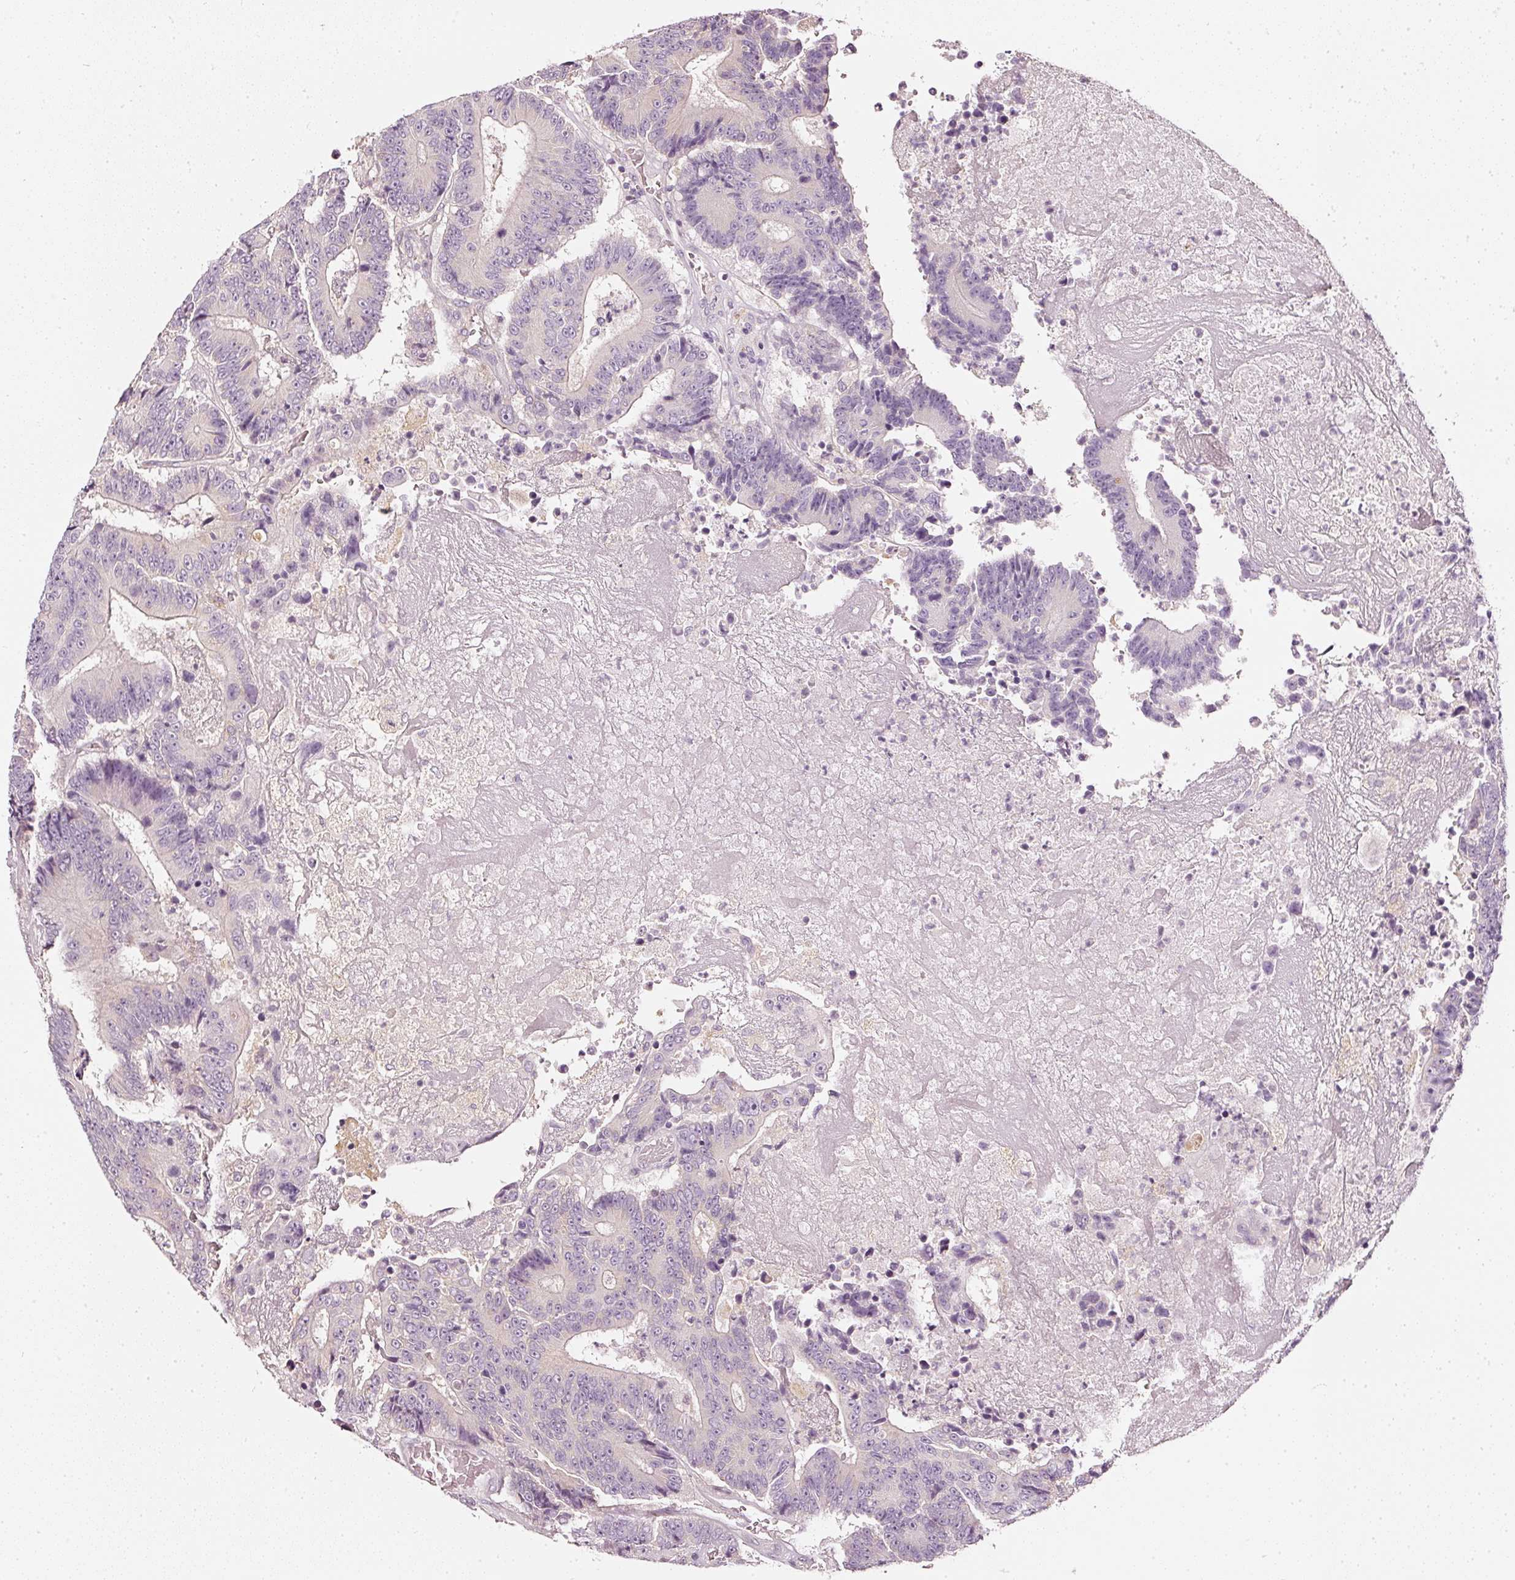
{"staining": {"intensity": "weak", "quantity": "<25%", "location": "cytoplasmic/membranous"}, "tissue": "colorectal cancer", "cell_type": "Tumor cells", "image_type": "cancer", "snomed": [{"axis": "morphology", "description": "Adenocarcinoma, NOS"}, {"axis": "topography", "description": "Colon"}], "caption": "Tumor cells are negative for brown protein staining in colorectal adenocarcinoma.", "gene": "CNP", "patient": {"sex": "male", "age": 83}}